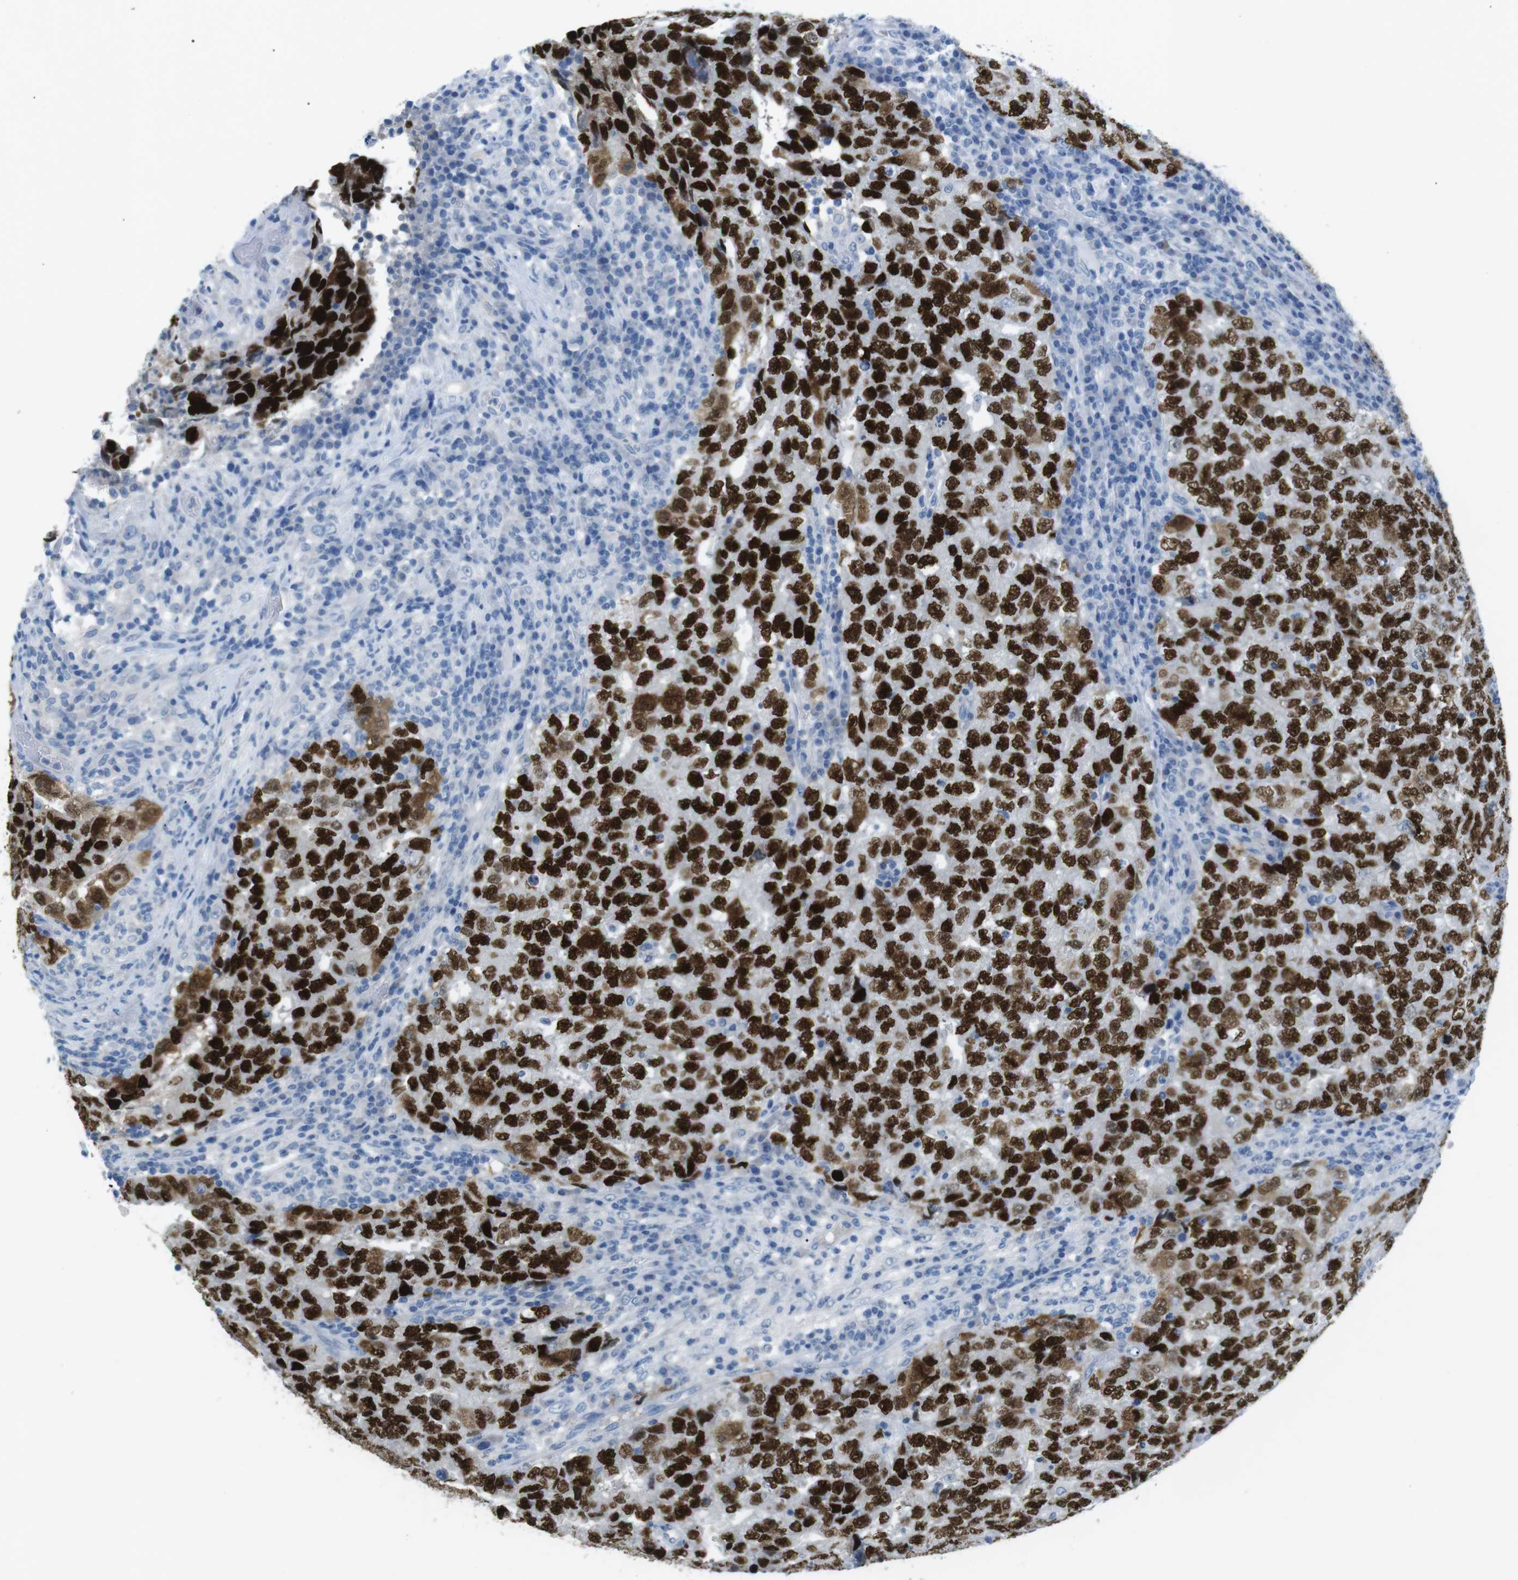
{"staining": {"intensity": "strong", "quantity": ">75%", "location": "nuclear"}, "tissue": "testis cancer", "cell_type": "Tumor cells", "image_type": "cancer", "snomed": [{"axis": "morphology", "description": "Necrosis, NOS"}, {"axis": "morphology", "description": "Carcinoma, Embryonal, NOS"}, {"axis": "topography", "description": "Testis"}], "caption": "Human testis embryonal carcinoma stained with a protein marker displays strong staining in tumor cells.", "gene": "SALL4", "patient": {"sex": "male", "age": 19}}